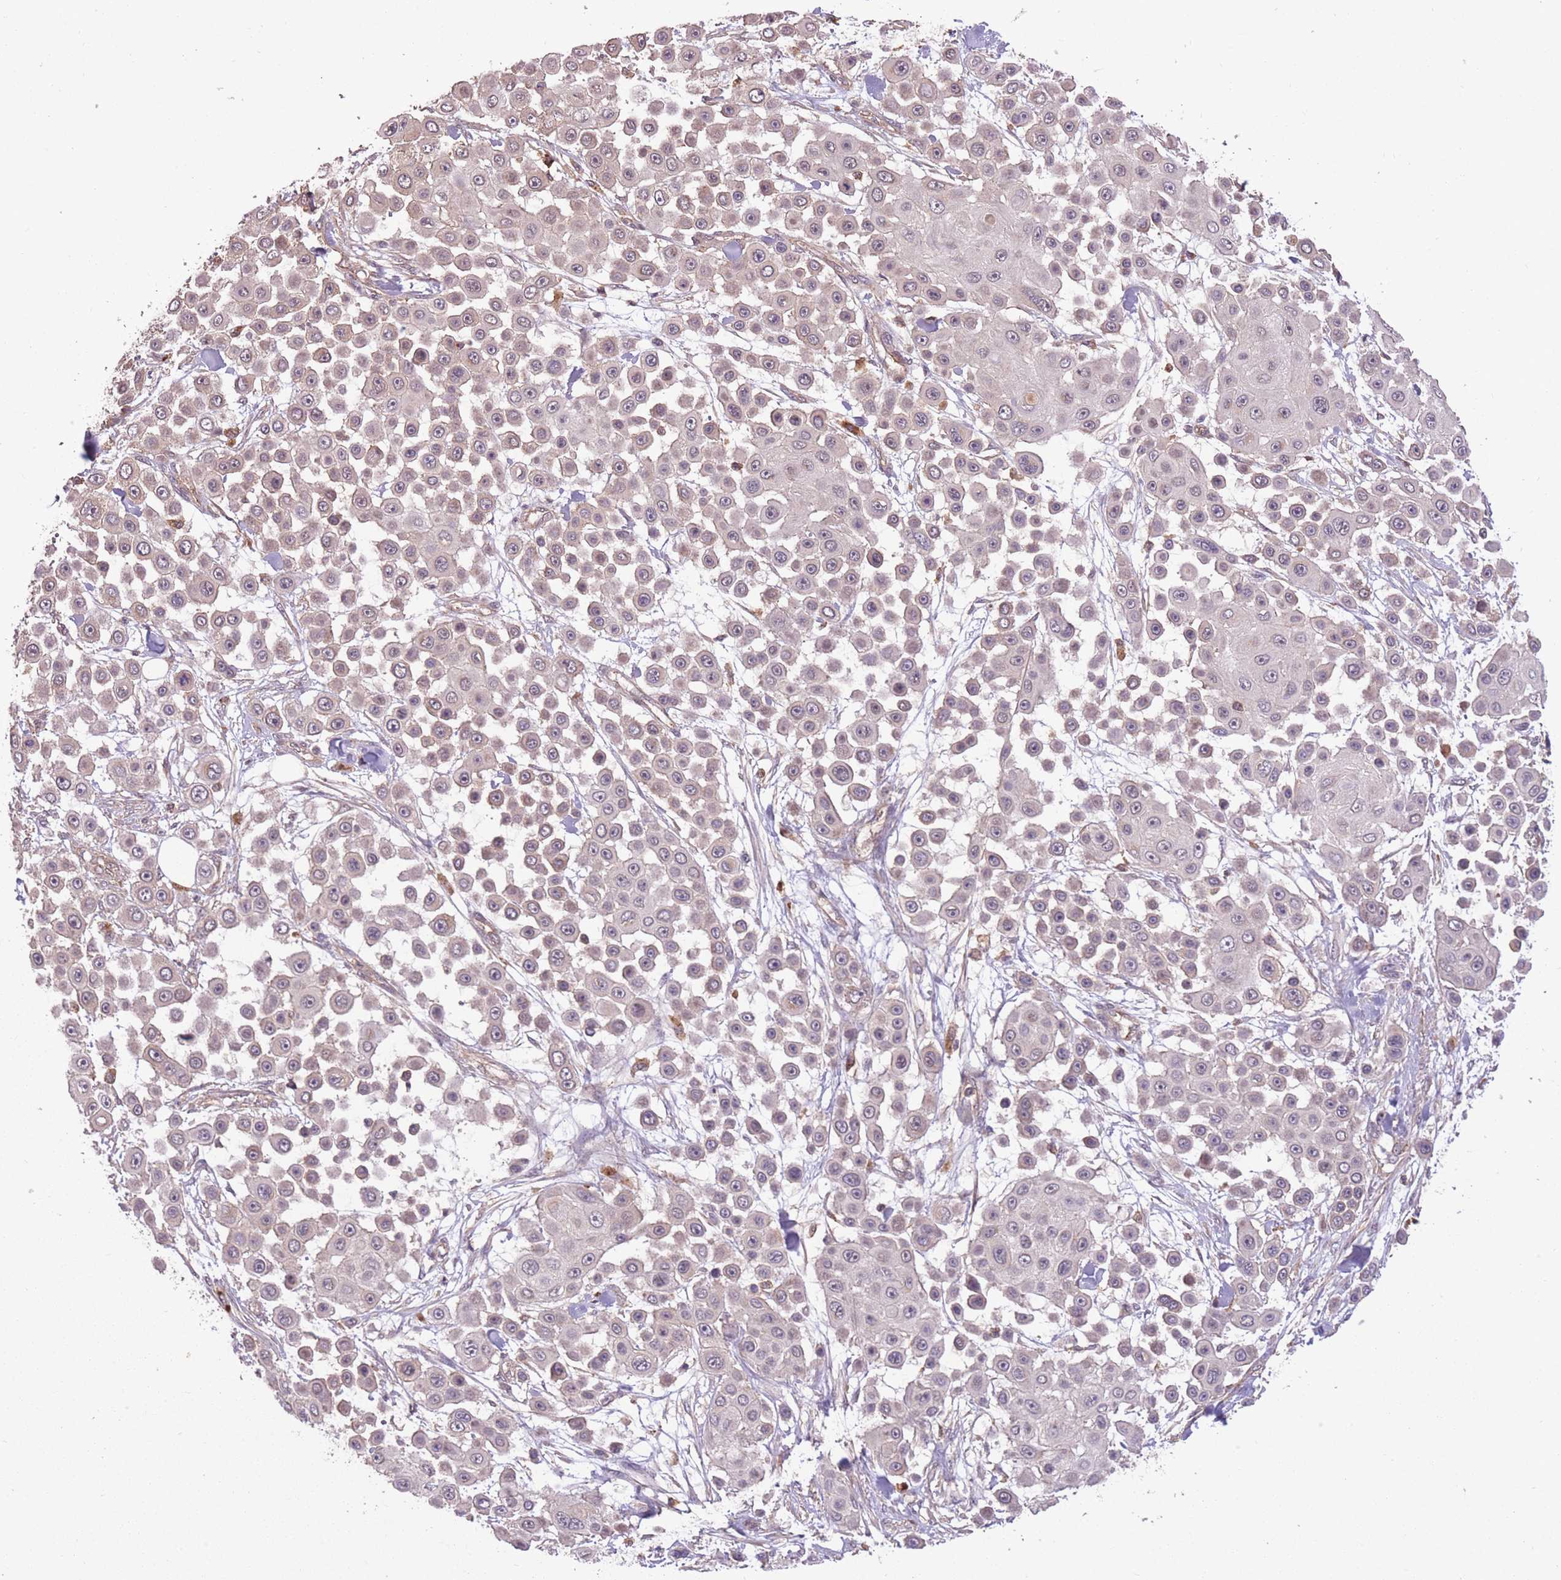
{"staining": {"intensity": "weak", "quantity": "<25%", "location": "cytoplasmic/membranous"}, "tissue": "skin cancer", "cell_type": "Tumor cells", "image_type": "cancer", "snomed": [{"axis": "morphology", "description": "Squamous cell carcinoma, NOS"}, {"axis": "topography", "description": "Skin"}], "caption": "IHC of skin squamous cell carcinoma reveals no expression in tumor cells.", "gene": "POLR3F", "patient": {"sex": "male", "age": 67}}